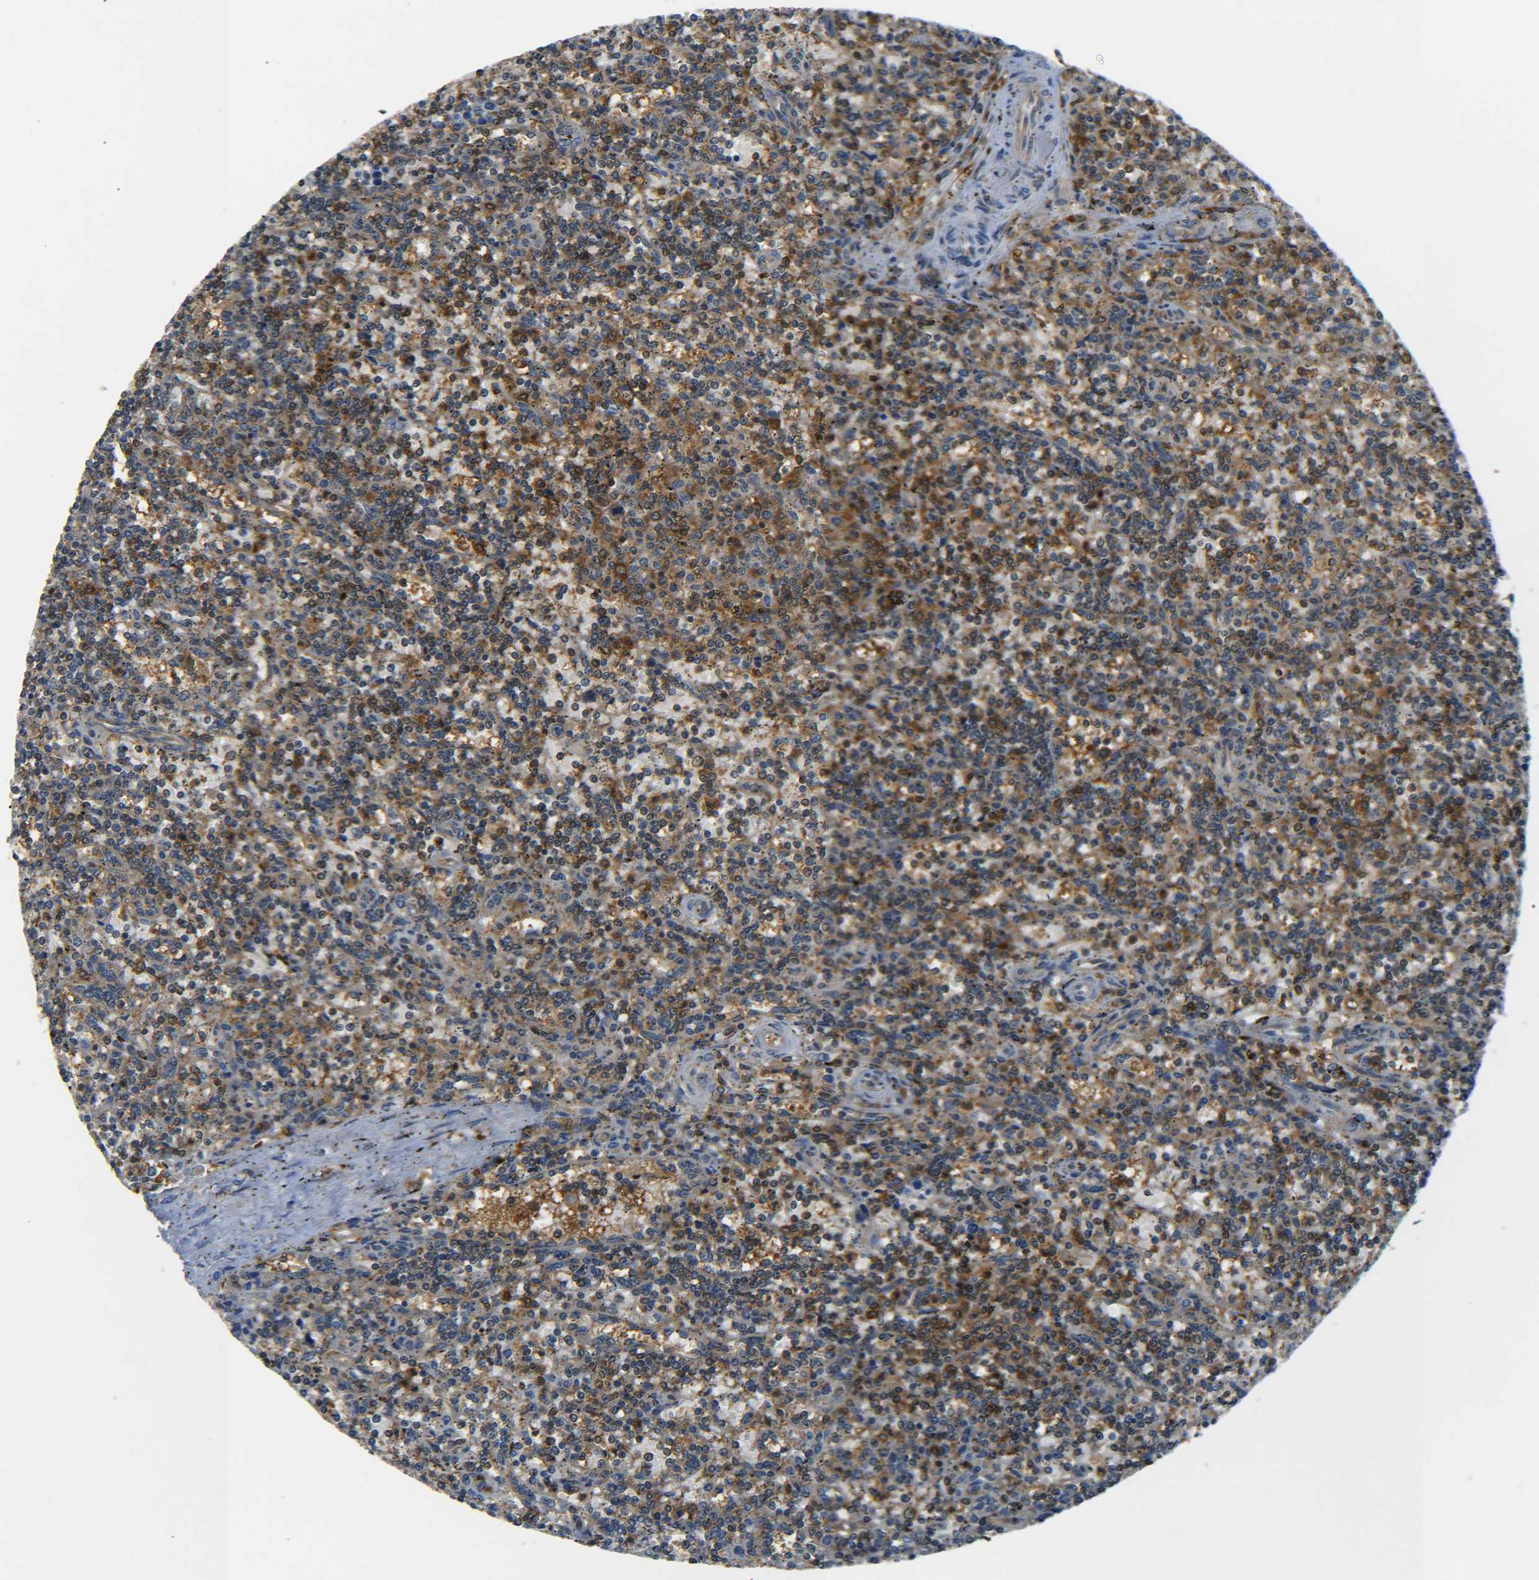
{"staining": {"intensity": "weak", "quantity": ">75%", "location": "cytoplasmic/membranous"}, "tissue": "lymphoma", "cell_type": "Tumor cells", "image_type": "cancer", "snomed": [{"axis": "morphology", "description": "Malignant lymphoma, non-Hodgkin's type, Low grade"}, {"axis": "topography", "description": "Spleen"}], "caption": "Approximately >75% of tumor cells in lymphoma reveal weak cytoplasmic/membranous protein positivity as visualized by brown immunohistochemical staining.", "gene": "PREB", "patient": {"sex": "male", "age": 73}}